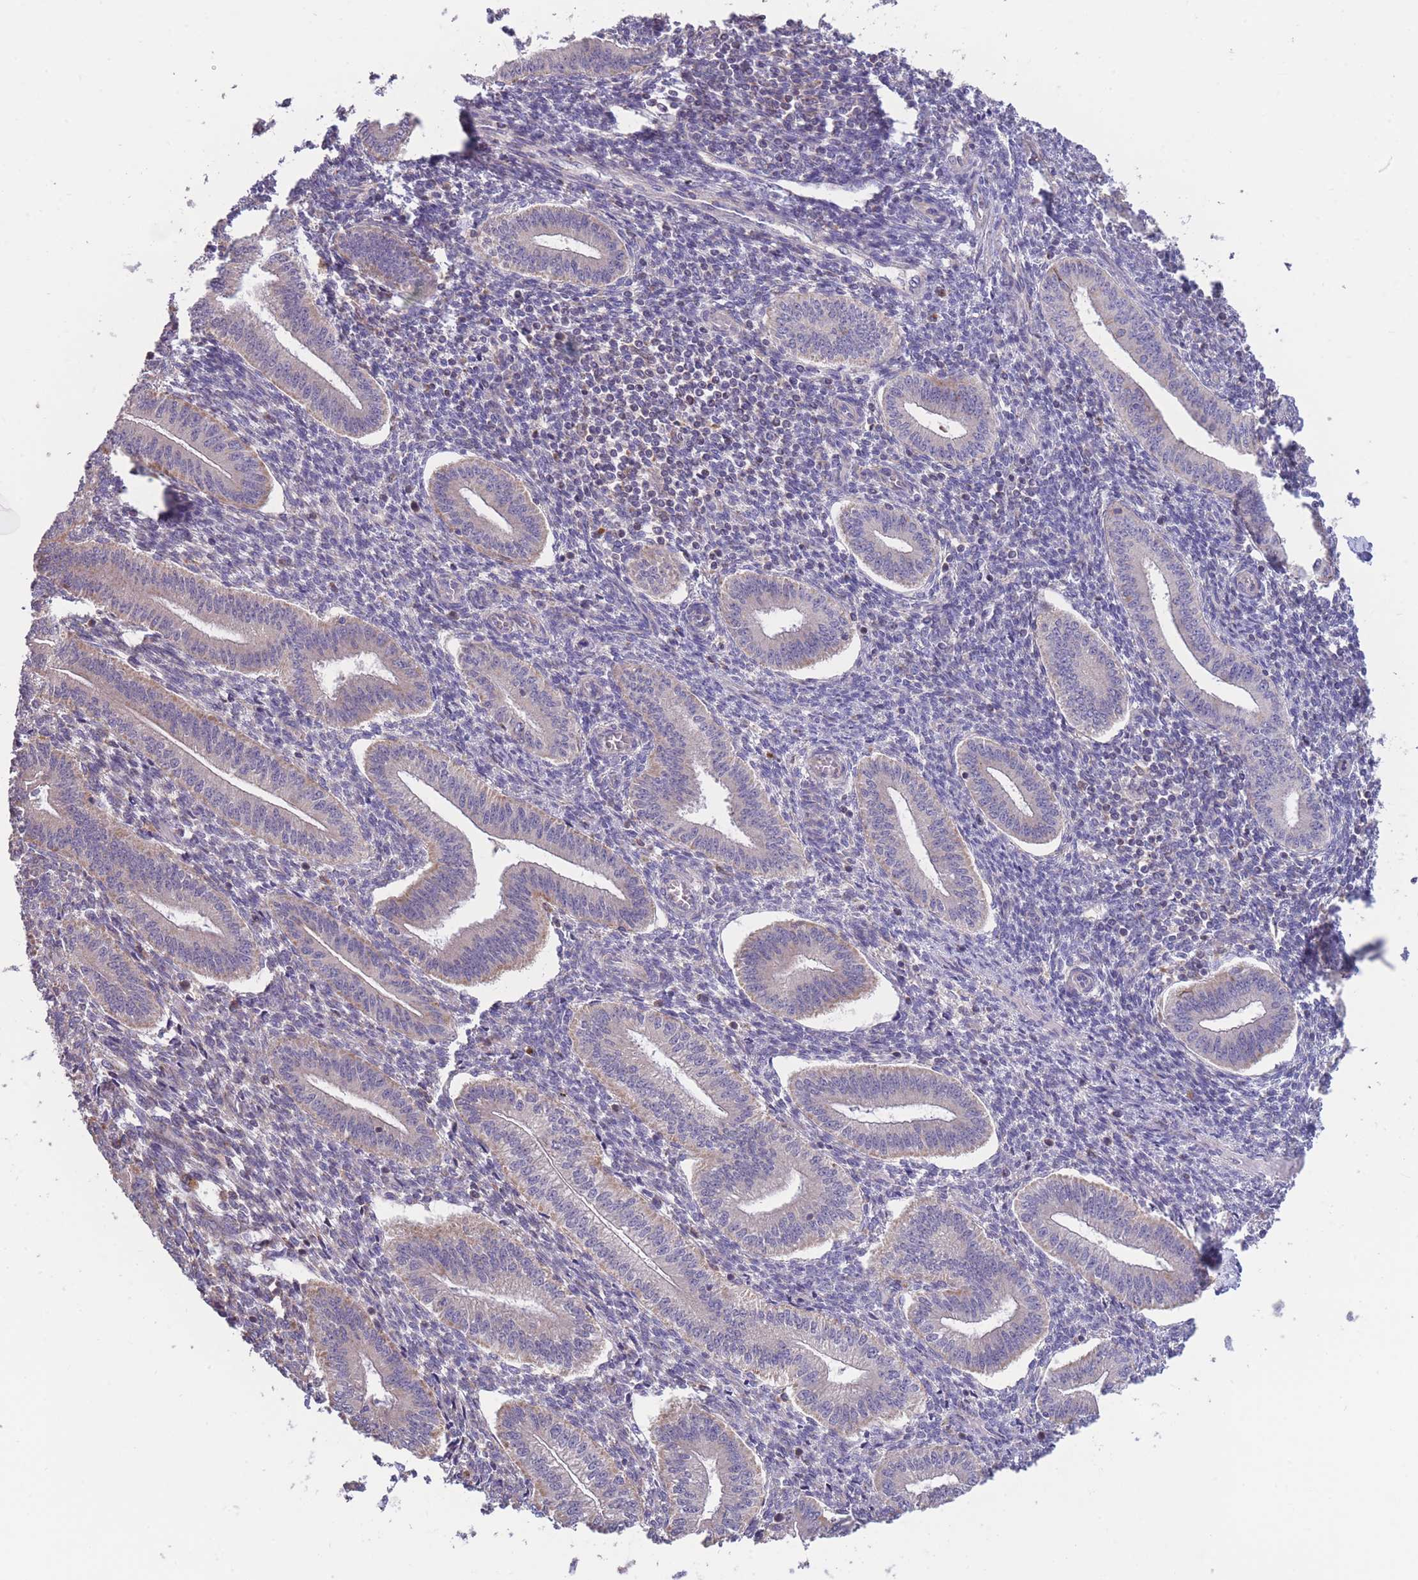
{"staining": {"intensity": "negative", "quantity": "none", "location": "none"}, "tissue": "endometrium", "cell_type": "Cells in endometrial stroma", "image_type": "normal", "snomed": [{"axis": "morphology", "description": "Normal tissue, NOS"}, {"axis": "topography", "description": "Endometrium"}], "caption": "High magnification brightfield microscopy of unremarkable endometrium stained with DAB (3,3'-diaminobenzidine) (brown) and counterstained with hematoxylin (blue): cells in endometrial stroma show no significant expression. The staining is performed using DAB (3,3'-diaminobenzidine) brown chromogen with nuclei counter-stained in using hematoxylin.", "gene": "SLC25A42", "patient": {"sex": "female", "age": 34}}